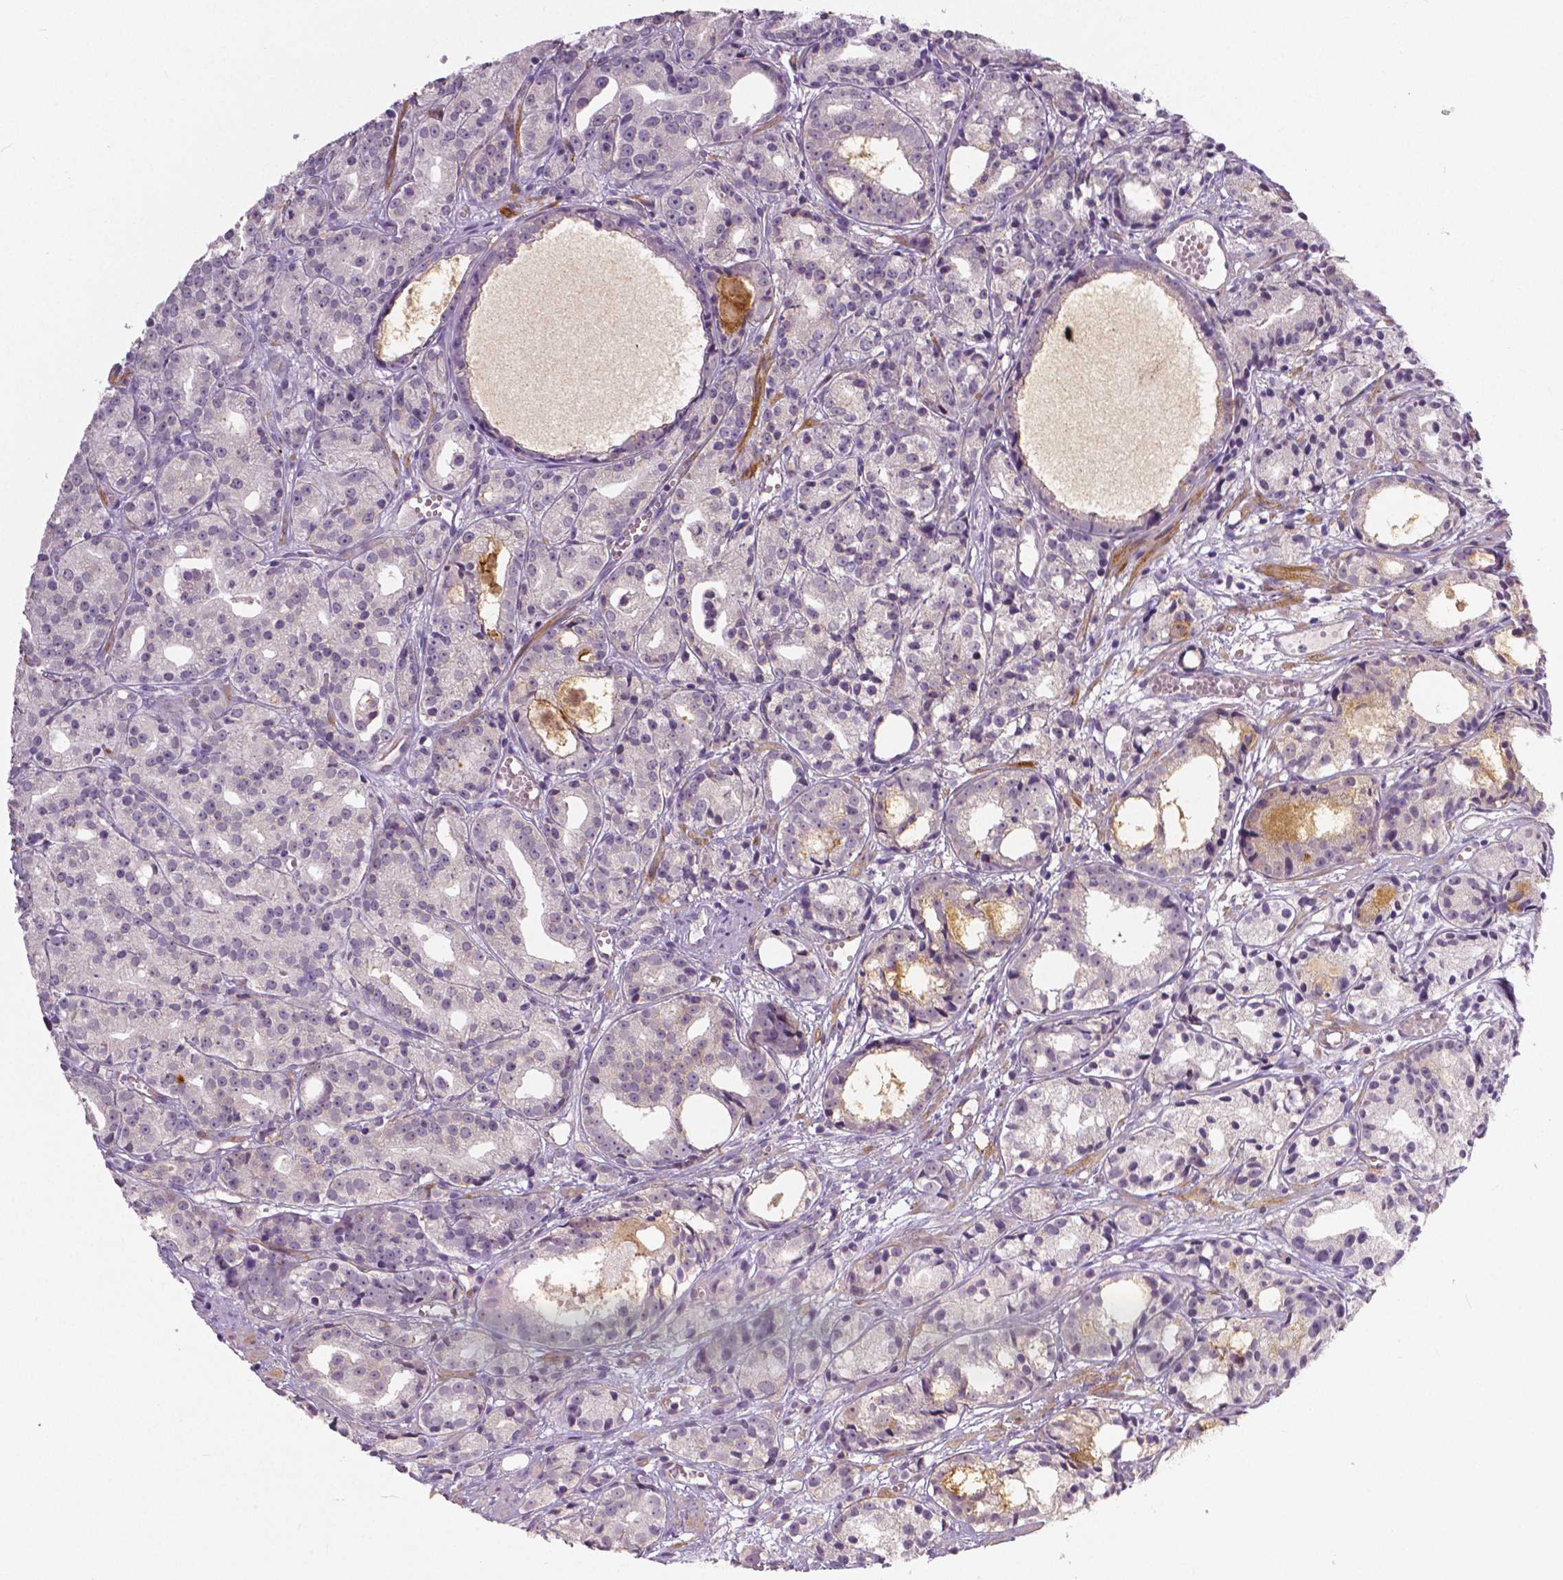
{"staining": {"intensity": "negative", "quantity": "none", "location": "none"}, "tissue": "prostate cancer", "cell_type": "Tumor cells", "image_type": "cancer", "snomed": [{"axis": "morphology", "description": "Adenocarcinoma, Medium grade"}, {"axis": "topography", "description": "Prostate"}], "caption": "The immunohistochemistry histopathology image has no significant positivity in tumor cells of prostate cancer tissue.", "gene": "FLT1", "patient": {"sex": "male", "age": 74}}